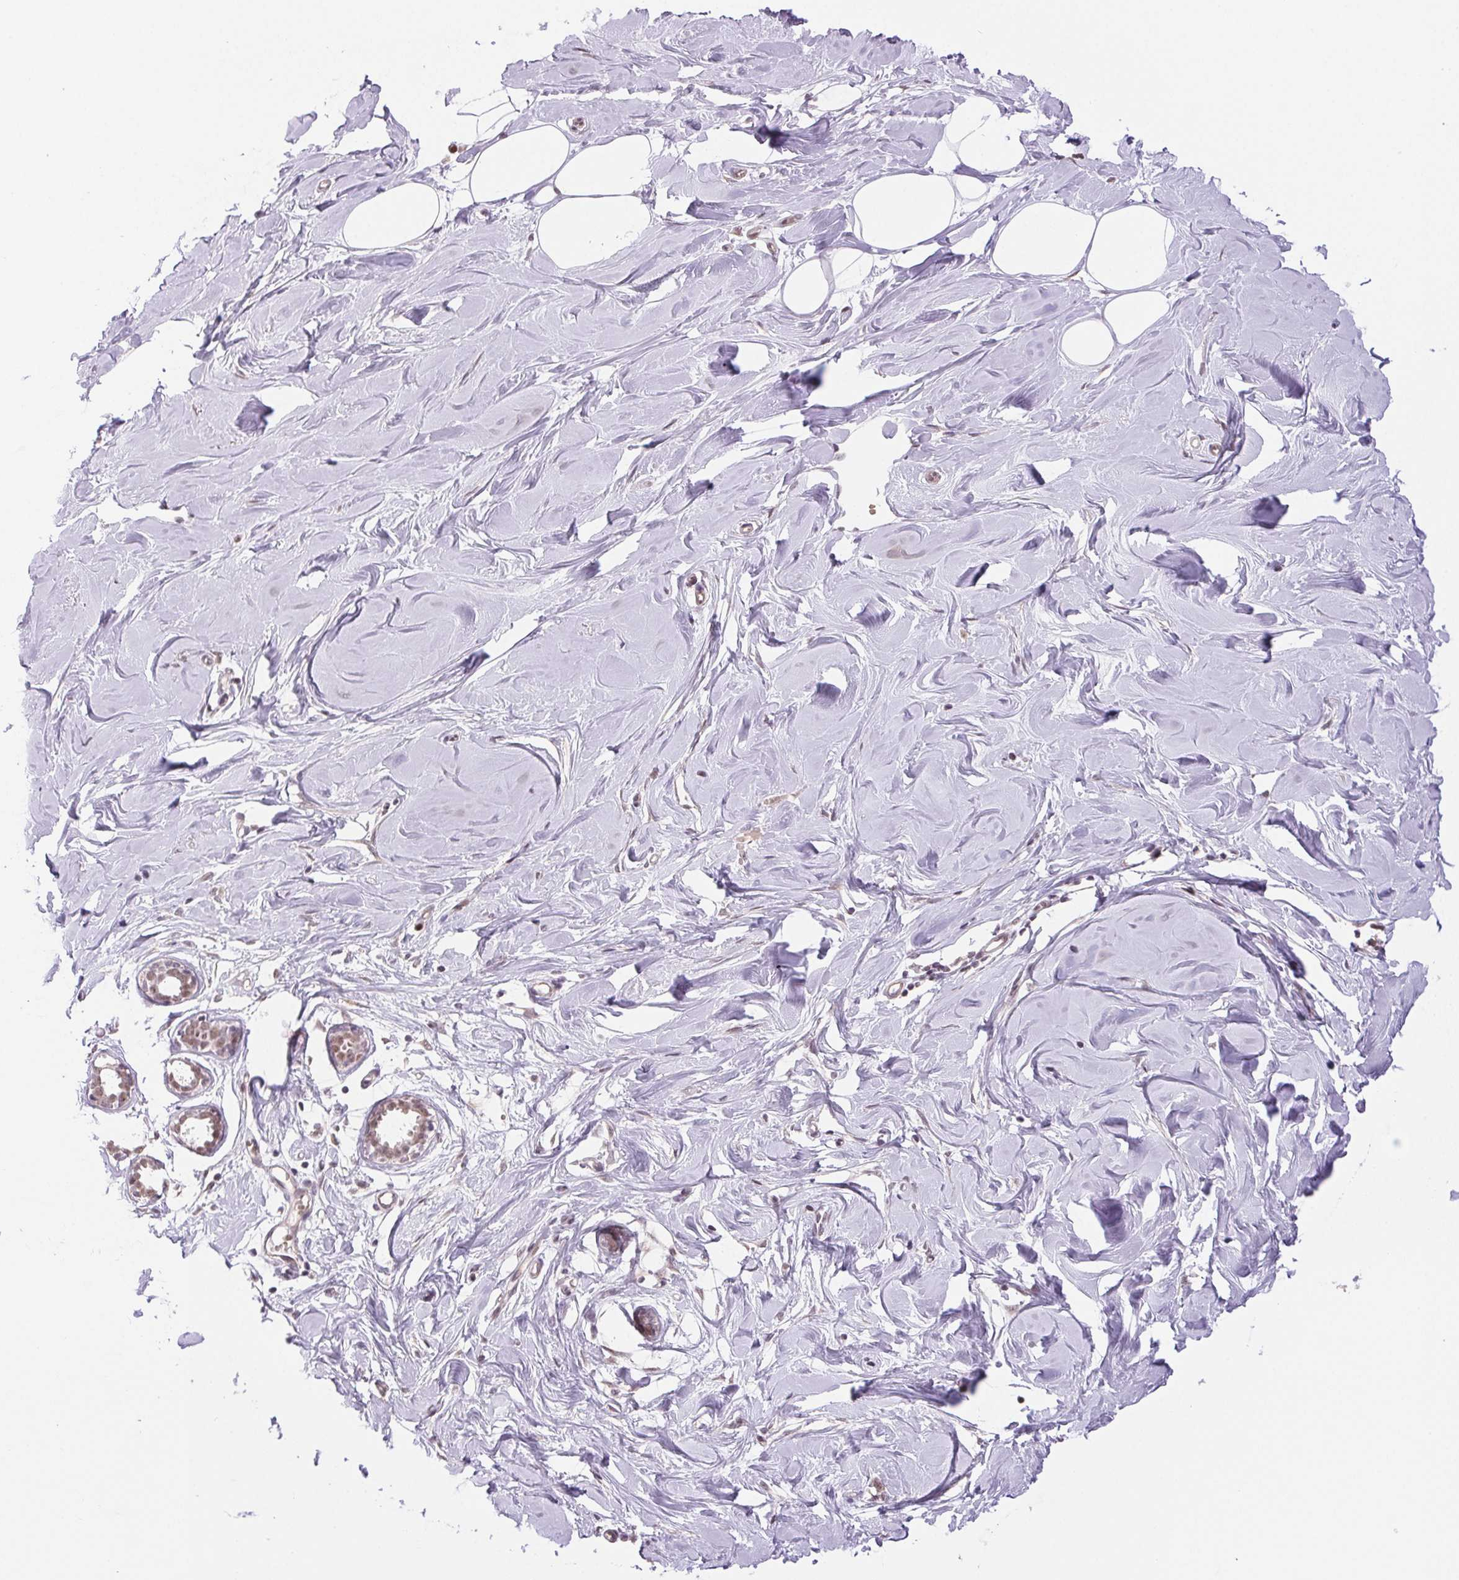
{"staining": {"intensity": "negative", "quantity": "none", "location": "none"}, "tissue": "breast", "cell_type": "Adipocytes", "image_type": "normal", "snomed": [{"axis": "morphology", "description": "Normal tissue, NOS"}, {"axis": "topography", "description": "Breast"}], "caption": "DAB immunohistochemical staining of normal human breast reveals no significant staining in adipocytes. (DAB (3,3'-diaminobenzidine) immunohistochemistry (IHC) with hematoxylin counter stain).", "gene": "GRHL3", "patient": {"sex": "female", "age": 27}}